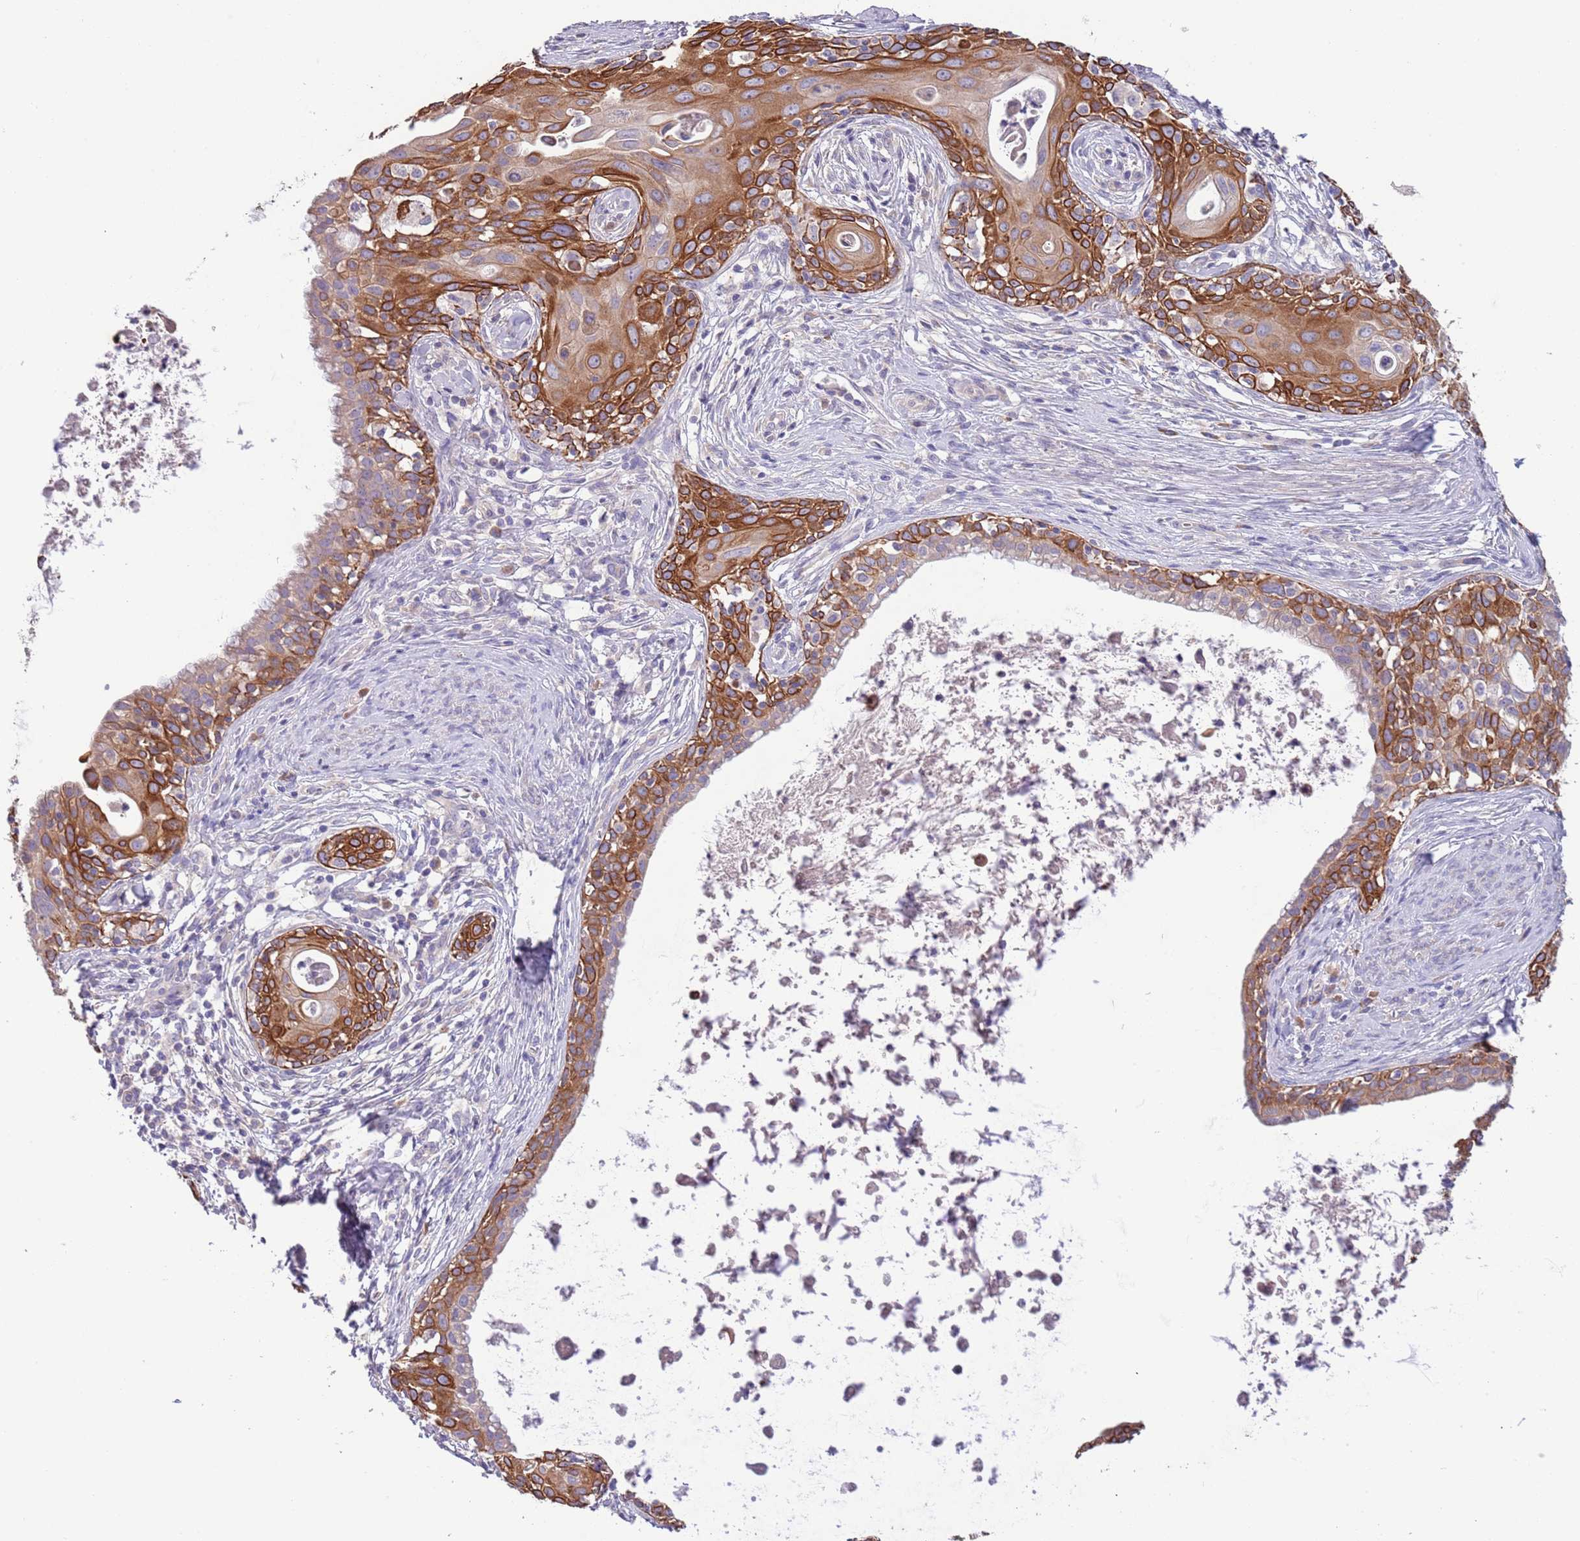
{"staining": {"intensity": "strong", "quantity": "25%-75%", "location": "cytoplasmic/membranous"}, "tissue": "cervical cancer", "cell_type": "Tumor cells", "image_type": "cancer", "snomed": [{"axis": "morphology", "description": "Squamous cell carcinoma, NOS"}, {"axis": "topography", "description": "Cervix"}], "caption": "Strong cytoplasmic/membranous protein positivity is seen in about 25%-75% of tumor cells in cervical squamous cell carcinoma.", "gene": "ZNF658", "patient": {"sex": "female", "age": 52}}